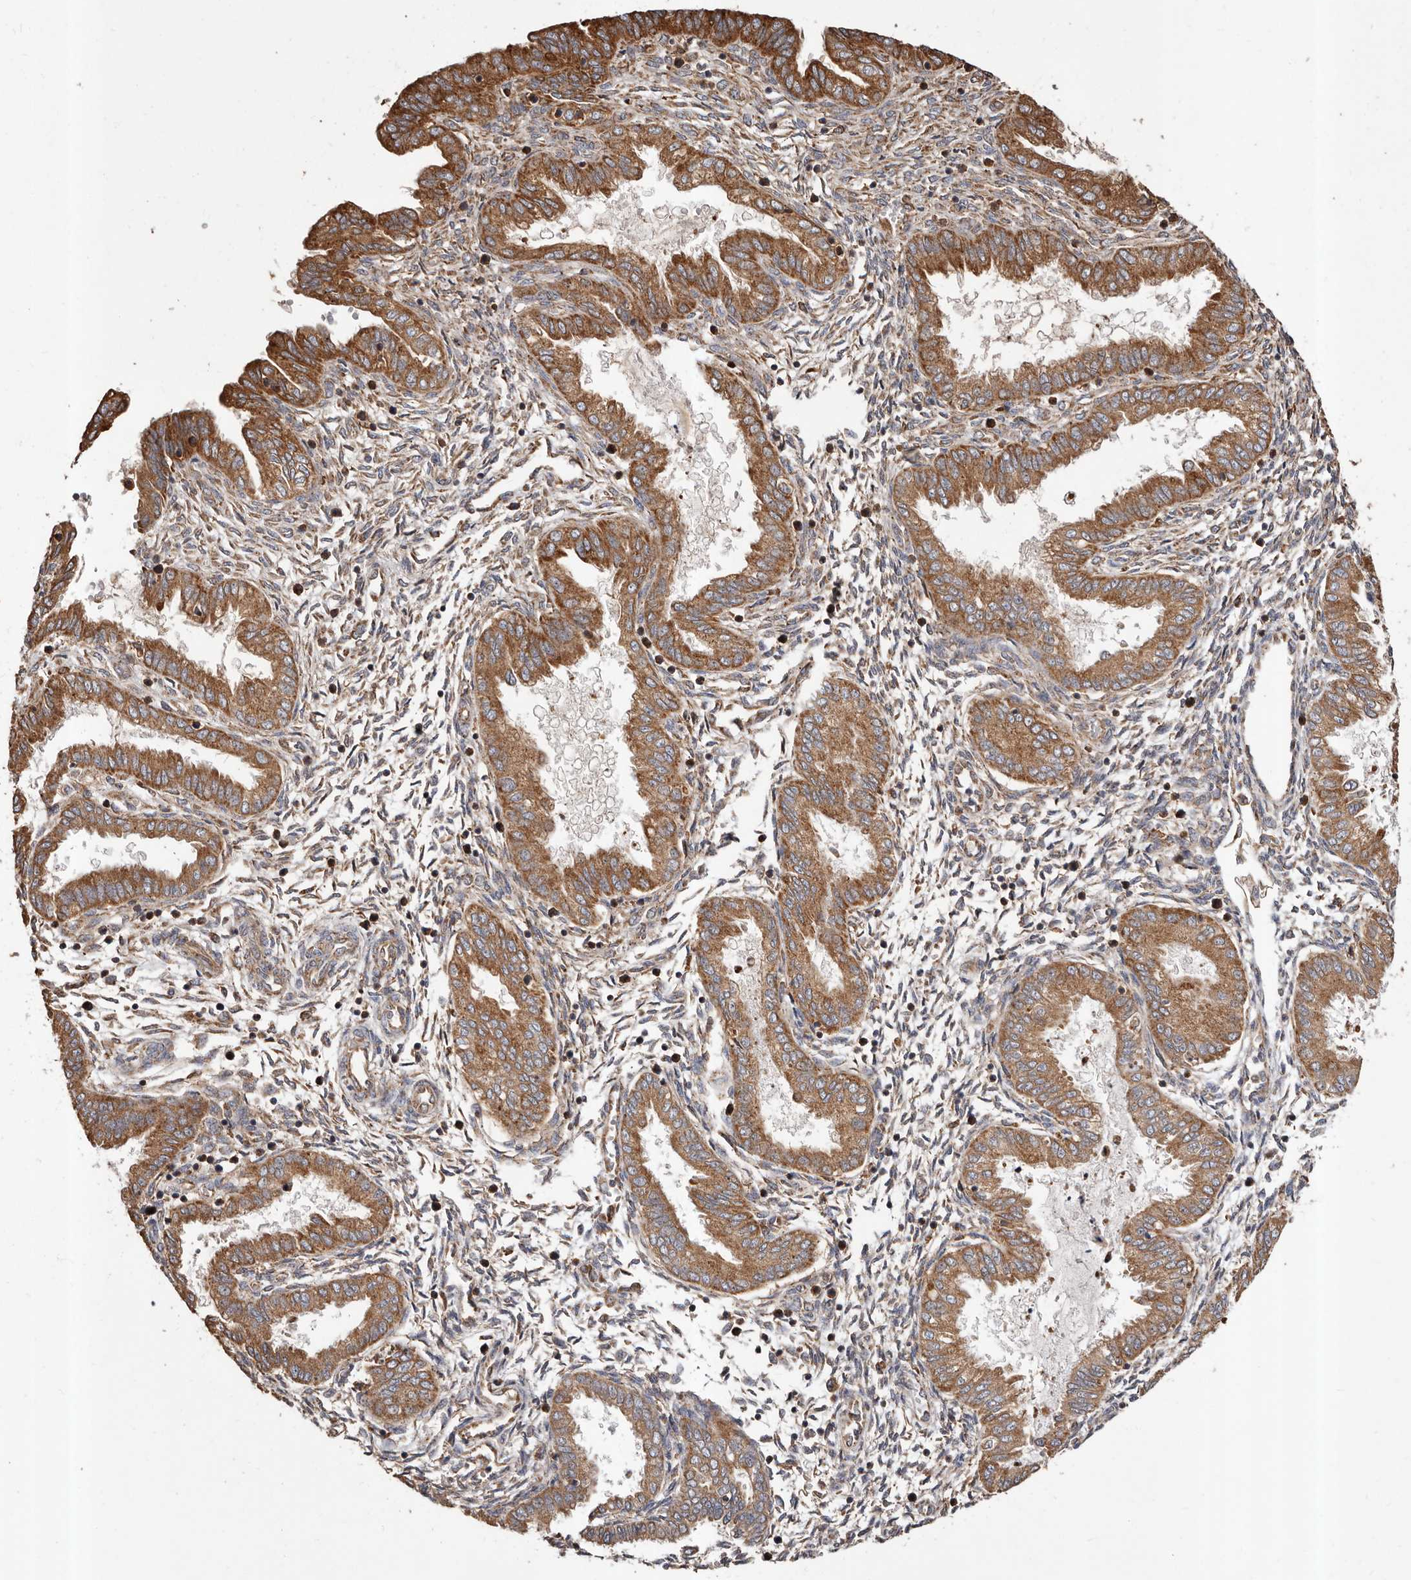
{"staining": {"intensity": "moderate", "quantity": "<25%", "location": "cytoplasmic/membranous"}, "tissue": "endometrium", "cell_type": "Cells in endometrial stroma", "image_type": "normal", "snomed": [{"axis": "morphology", "description": "Normal tissue, NOS"}, {"axis": "topography", "description": "Endometrium"}], "caption": "Cells in endometrial stroma reveal moderate cytoplasmic/membranous expression in approximately <25% of cells in benign endometrium. Immunohistochemistry (ihc) stains the protein in brown and the nuclei are stained blue.", "gene": "STEAP2", "patient": {"sex": "female", "age": 33}}